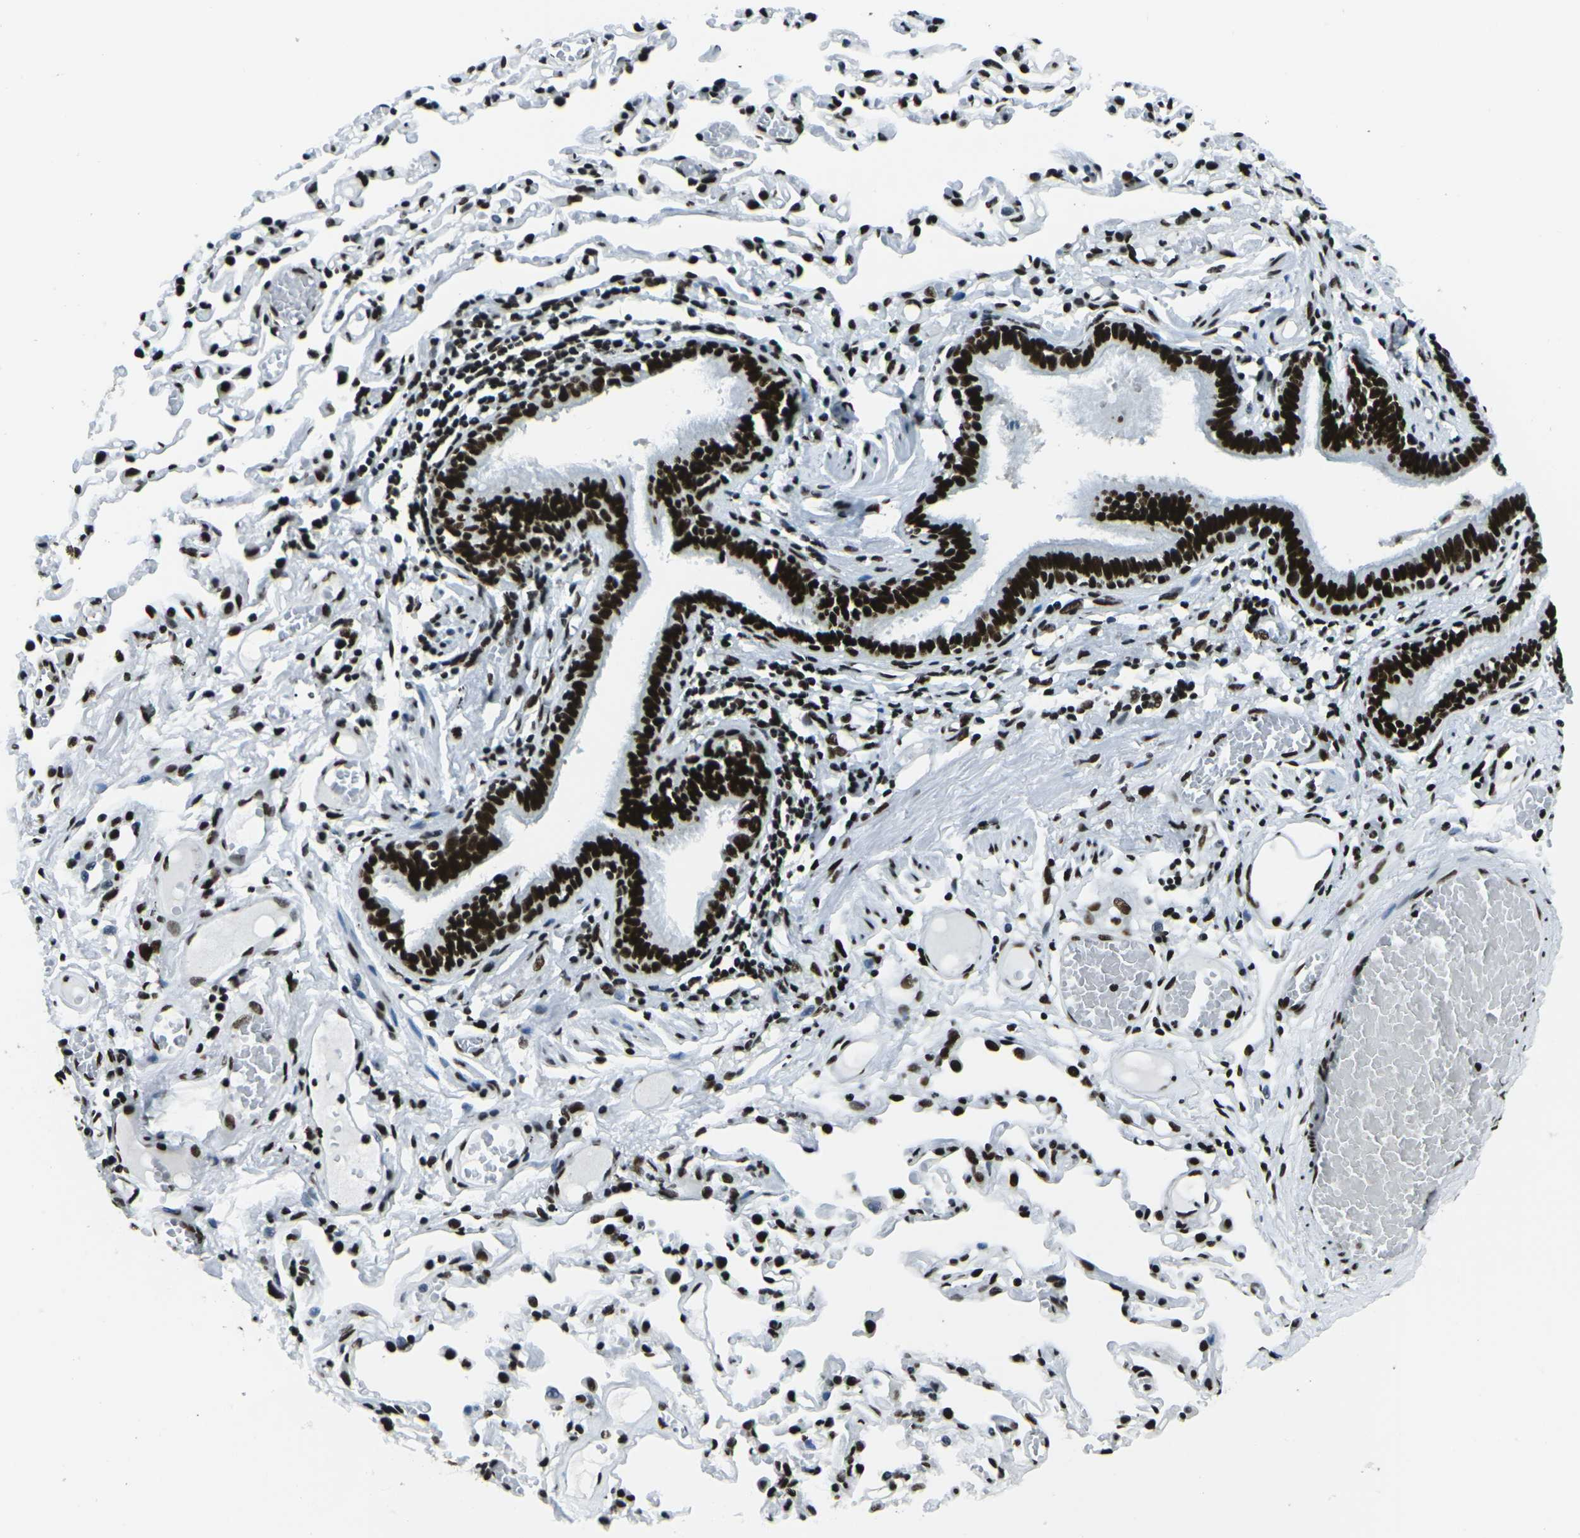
{"staining": {"intensity": "strong", "quantity": ">75%", "location": "nuclear"}, "tissue": "bronchus", "cell_type": "Respiratory epithelial cells", "image_type": "normal", "snomed": [{"axis": "morphology", "description": "Normal tissue, NOS"}, {"axis": "morphology", "description": "Inflammation, NOS"}, {"axis": "topography", "description": "Cartilage tissue"}, {"axis": "topography", "description": "Lung"}], "caption": "High-power microscopy captured an immunohistochemistry (IHC) micrograph of normal bronchus, revealing strong nuclear expression in approximately >75% of respiratory epithelial cells.", "gene": "HNRNPL", "patient": {"sex": "male", "age": 71}}